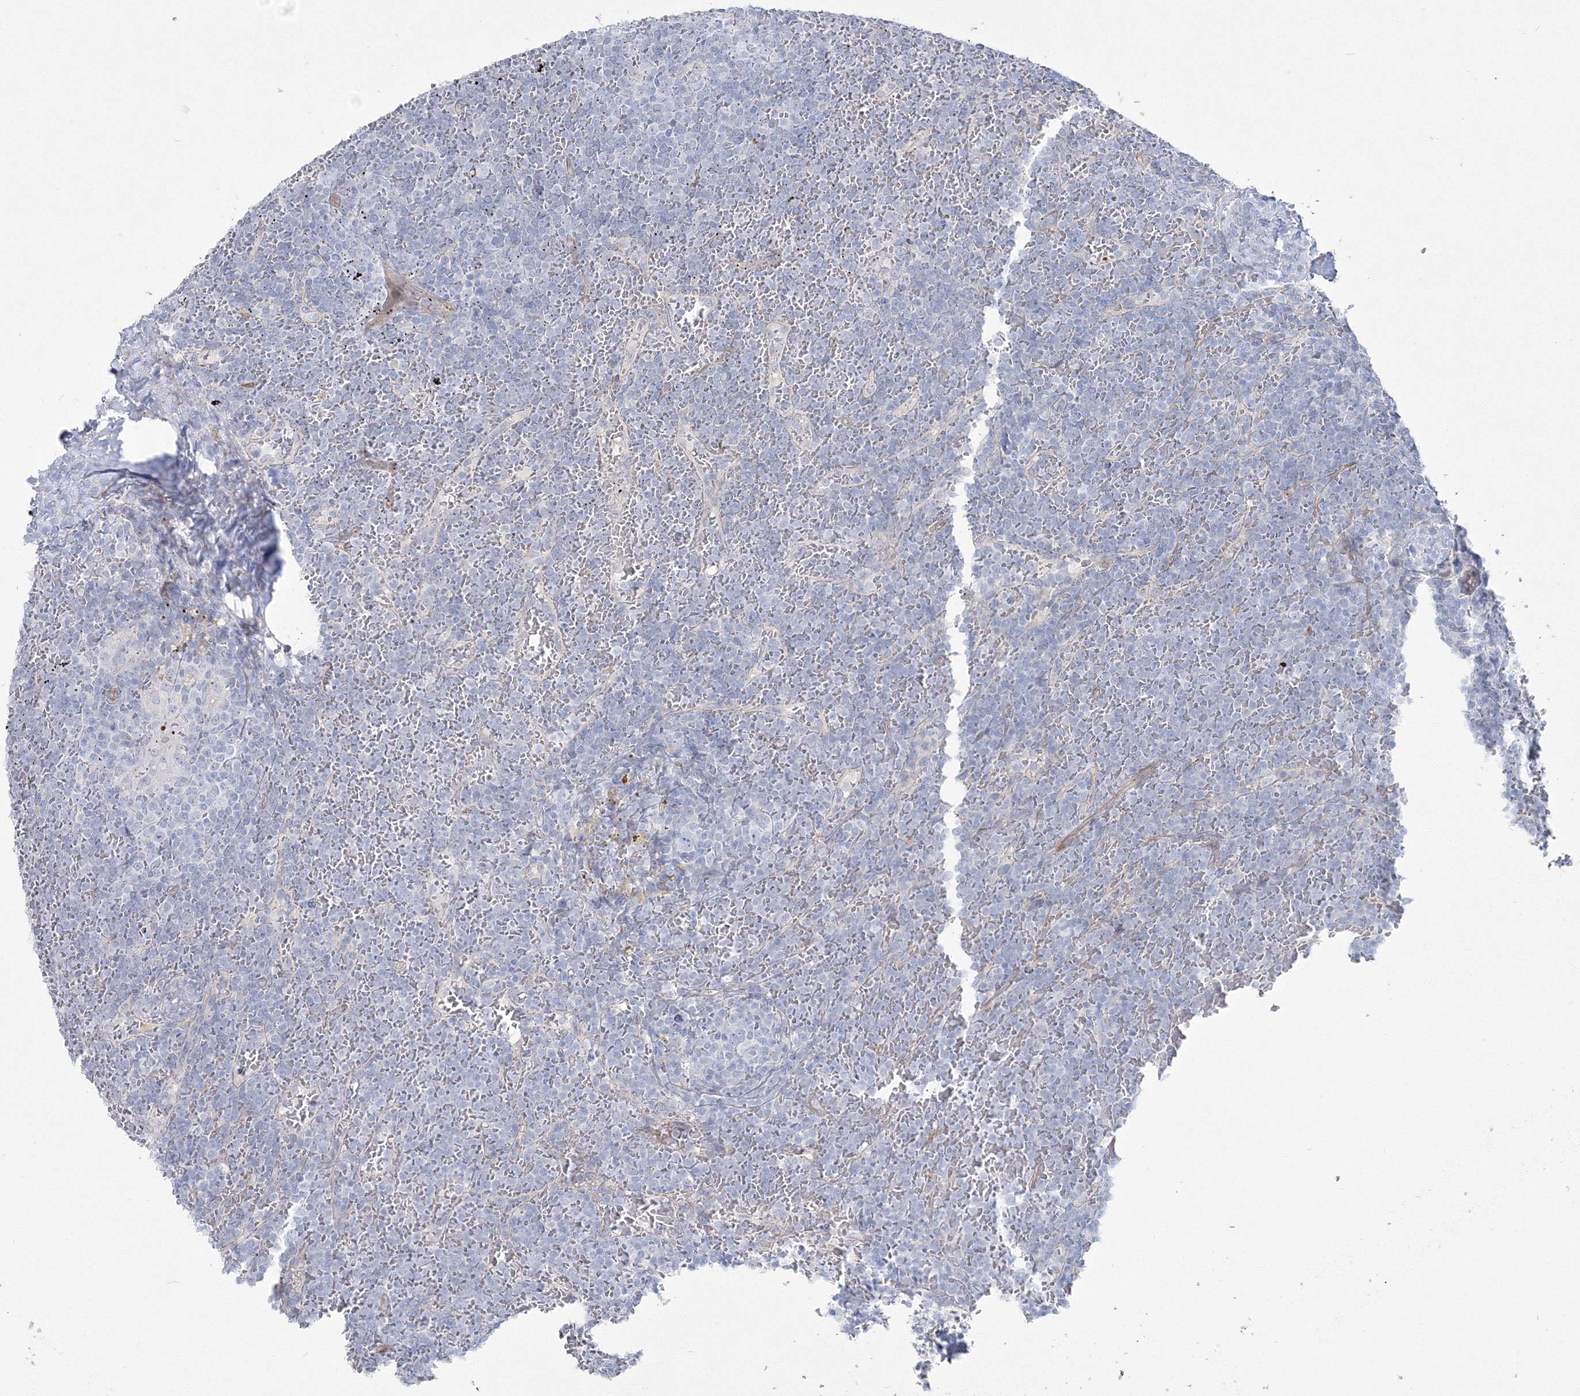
{"staining": {"intensity": "negative", "quantity": "none", "location": "none"}, "tissue": "lymphoma", "cell_type": "Tumor cells", "image_type": "cancer", "snomed": [{"axis": "morphology", "description": "Malignant lymphoma, non-Hodgkin's type, Low grade"}, {"axis": "topography", "description": "Spleen"}], "caption": "The immunohistochemistry (IHC) photomicrograph has no significant expression in tumor cells of lymphoma tissue.", "gene": "HYAL2", "patient": {"sex": "female", "age": 19}}